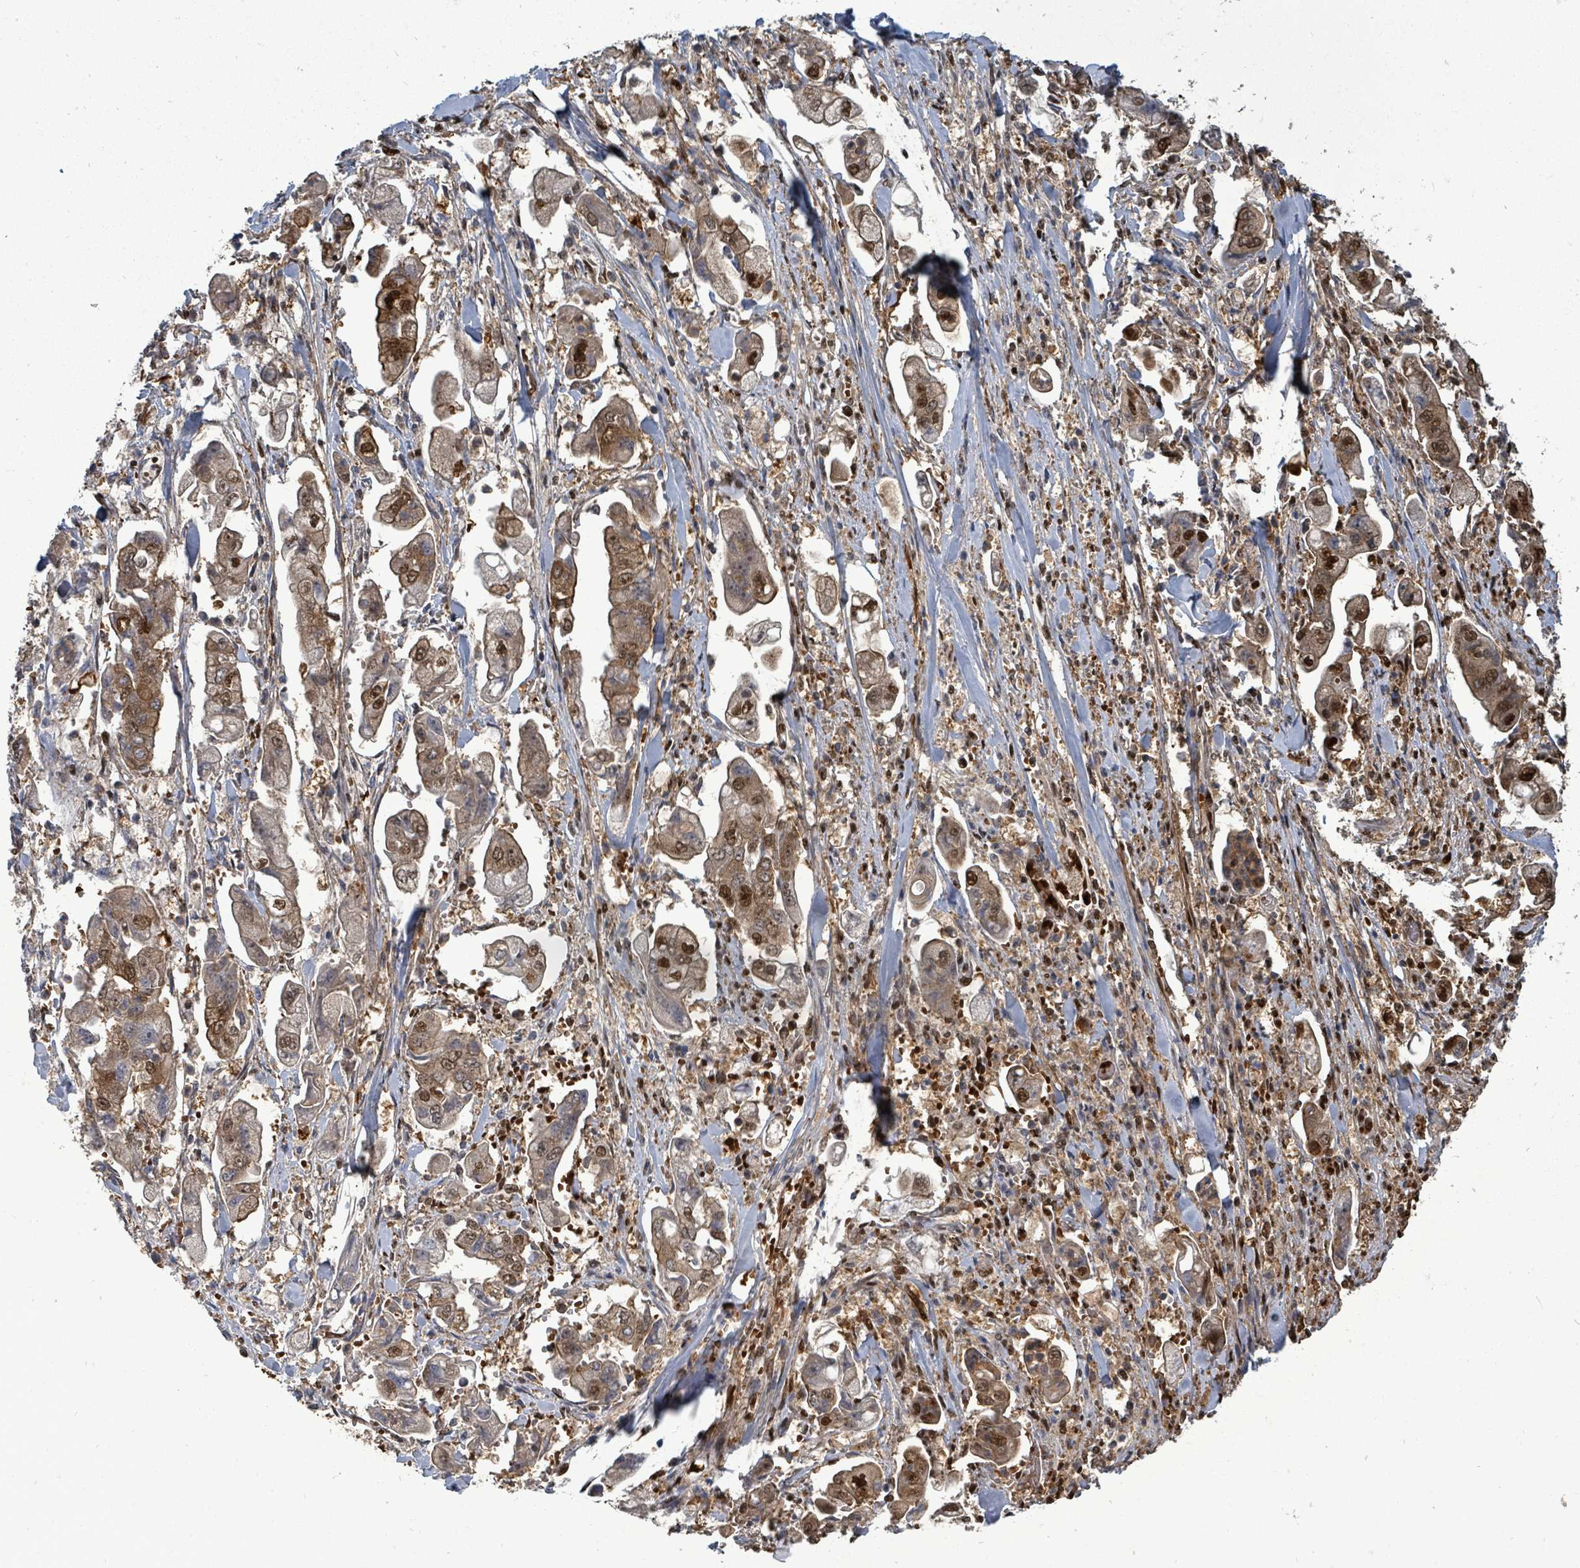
{"staining": {"intensity": "strong", "quantity": "25%-75%", "location": "cytoplasmic/membranous,nuclear"}, "tissue": "stomach cancer", "cell_type": "Tumor cells", "image_type": "cancer", "snomed": [{"axis": "morphology", "description": "Adenocarcinoma, NOS"}, {"axis": "topography", "description": "Stomach"}], "caption": "A high amount of strong cytoplasmic/membranous and nuclear positivity is present in about 25%-75% of tumor cells in adenocarcinoma (stomach) tissue. Using DAB (3,3'-diaminobenzidine) (brown) and hematoxylin (blue) stains, captured at high magnification using brightfield microscopy.", "gene": "TRDMT1", "patient": {"sex": "male", "age": 62}}